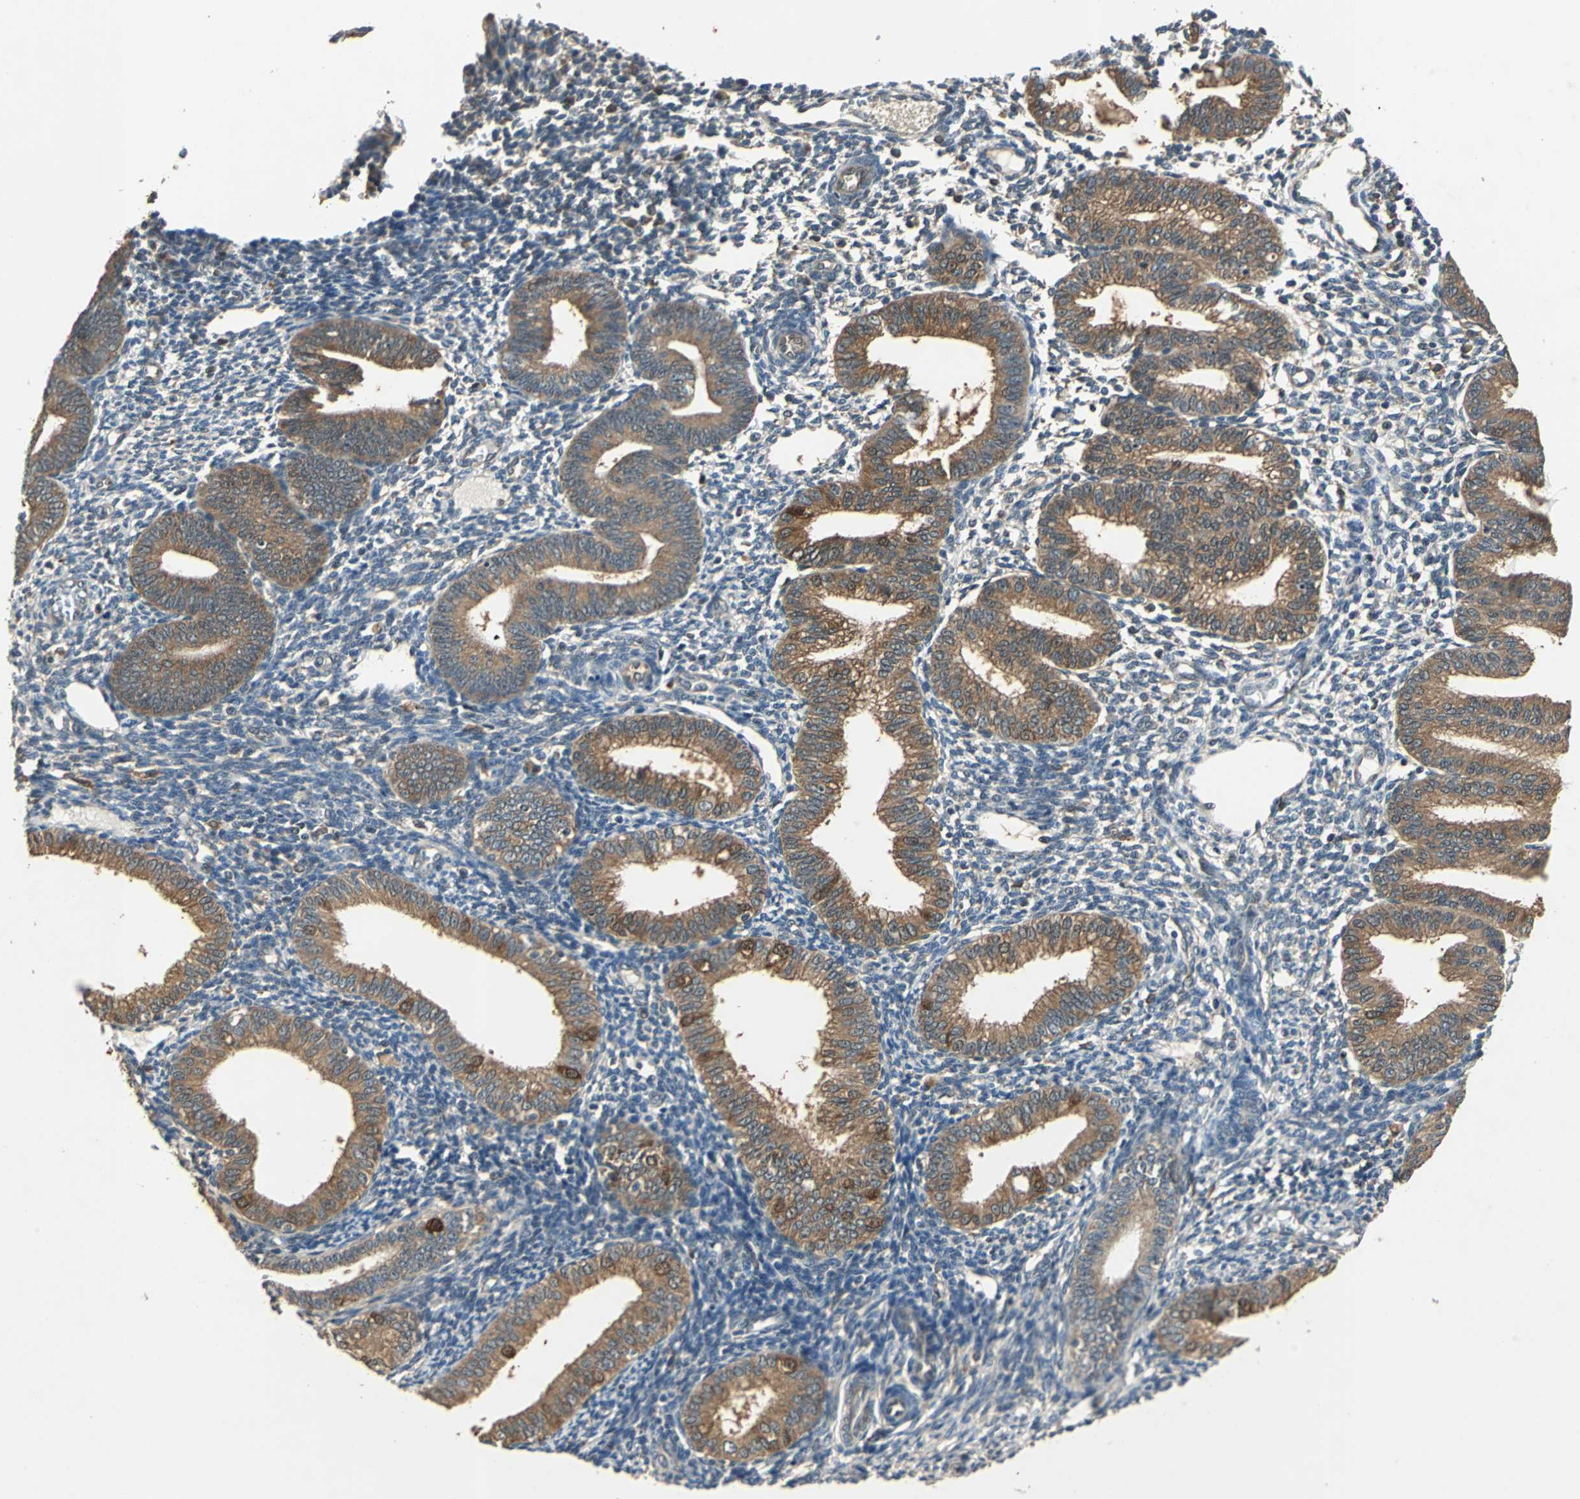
{"staining": {"intensity": "weak", "quantity": "25%-75%", "location": "cytoplasmic/membranous"}, "tissue": "endometrium", "cell_type": "Cells in endometrial stroma", "image_type": "normal", "snomed": [{"axis": "morphology", "description": "Normal tissue, NOS"}, {"axis": "topography", "description": "Endometrium"}], "caption": "A brown stain labels weak cytoplasmic/membranous expression of a protein in cells in endometrial stroma of benign endometrium. The protein of interest is shown in brown color, while the nuclei are stained blue.", "gene": "RRM2B", "patient": {"sex": "female", "age": 61}}